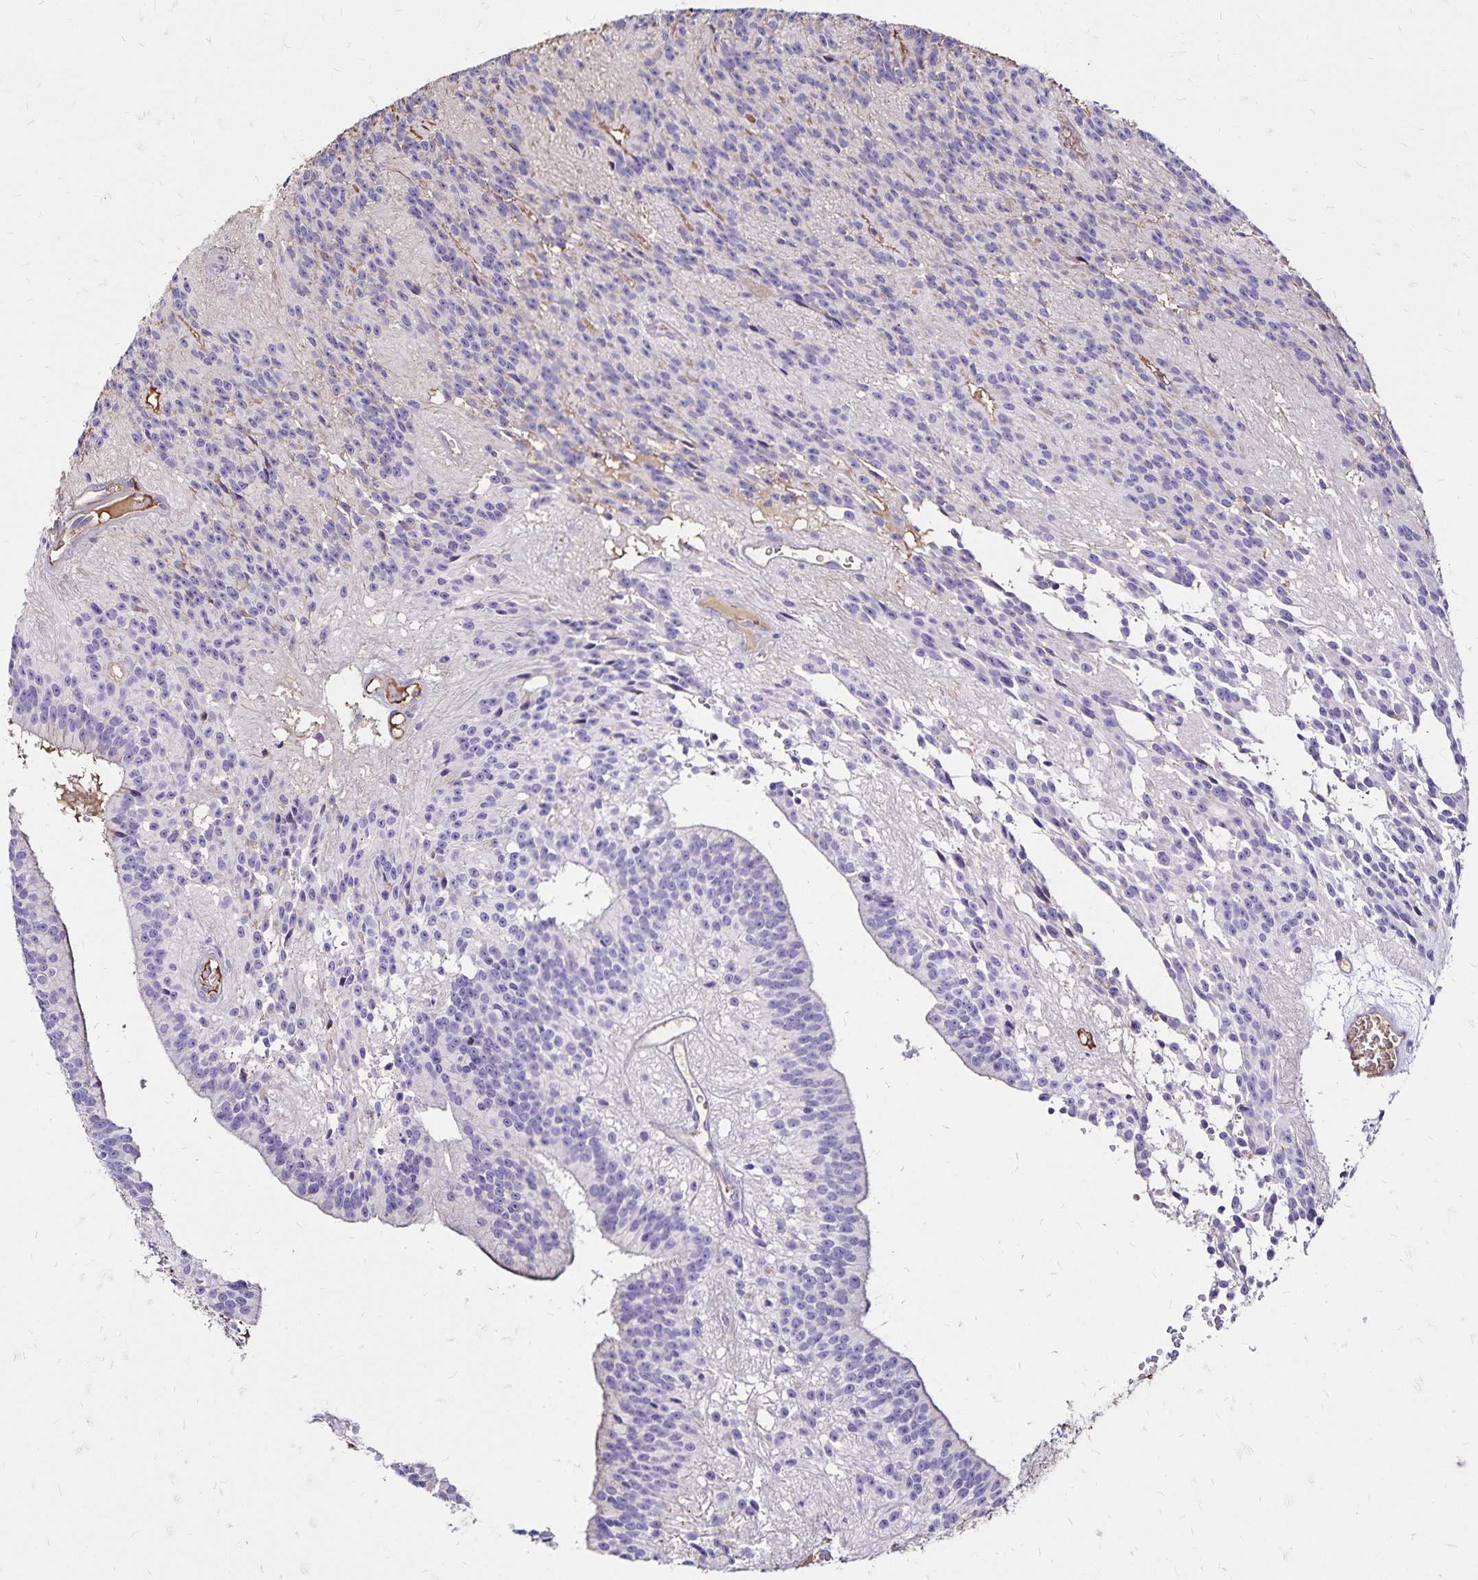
{"staining": {"intensity": "negative", "quantity": "none", "location": "none"}, "tissue": "glioma", "cell_type": "Tumor cells", "image_type": "cancer", "snomed": [{"axis": "morphology", "description": "Glioma, malignant, Low grade"}, {"axis": "topography", "description": "Brain"}], "caption": "An image of glioma stained for a protein shows no brown staining in tumor cells.", "gene": "KISS1", "patient": {"sex": "male", "age": 31}}